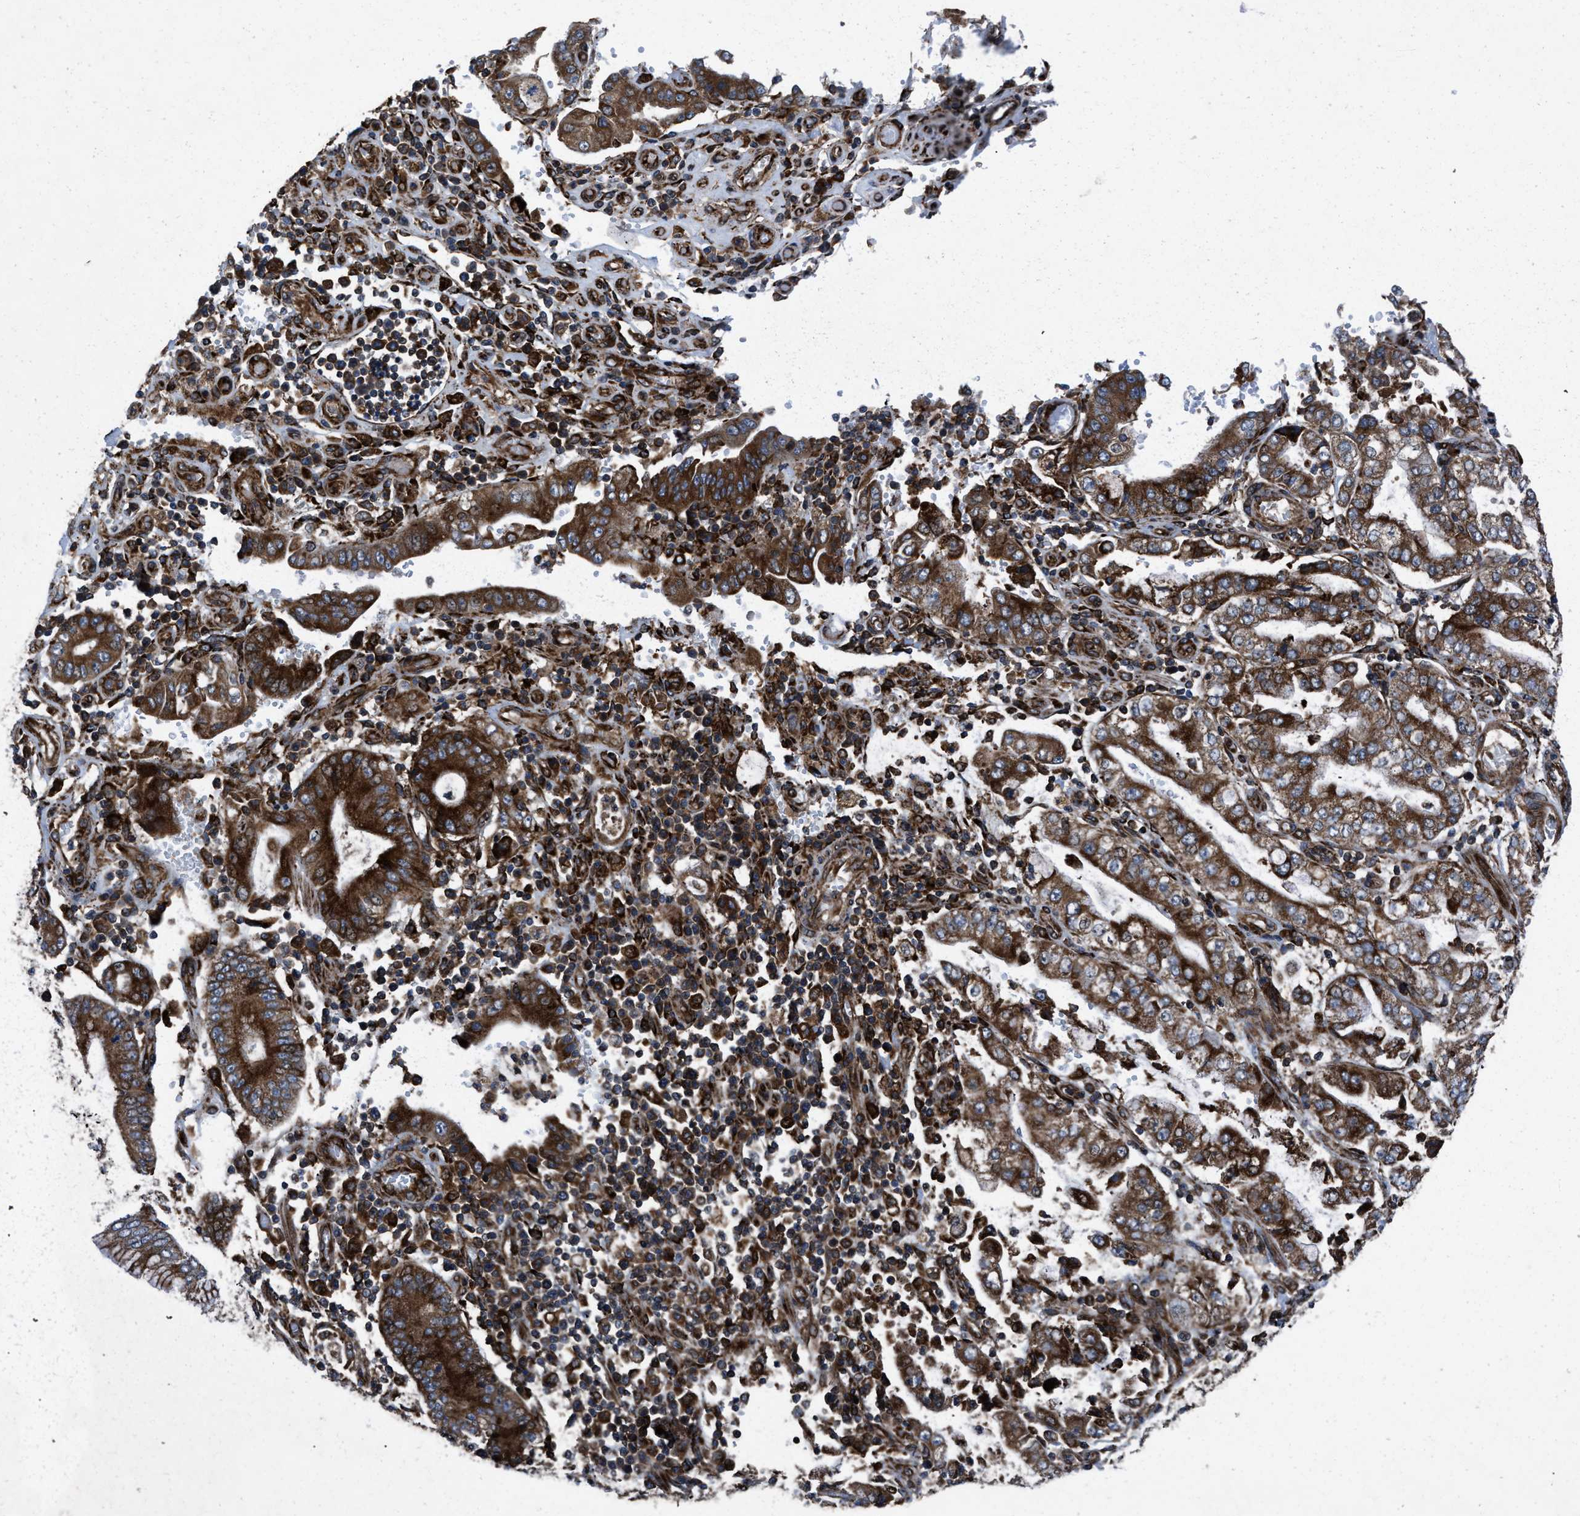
{"staining": {"intensity": "strong", "quantity": ">75%", "location": "cytoplasmic/membranous"}, "tissue": "stomach cancer", "cell_type": "Tumor cells", "image_type": "cancer", "snomed": [{"axis": "morphology", "description": "Adenocarcinoma, NOS"}, {"axis": "topography", "description": "Stomach"}], "caption": "Stomach cancer stained with immunohistochemistry (IHC) shows strong cytoplasmic/membranous staining in approximately >75% of tumor cells.", "gene": "PER3", "patient": {"sex": "male", "age": 76}}